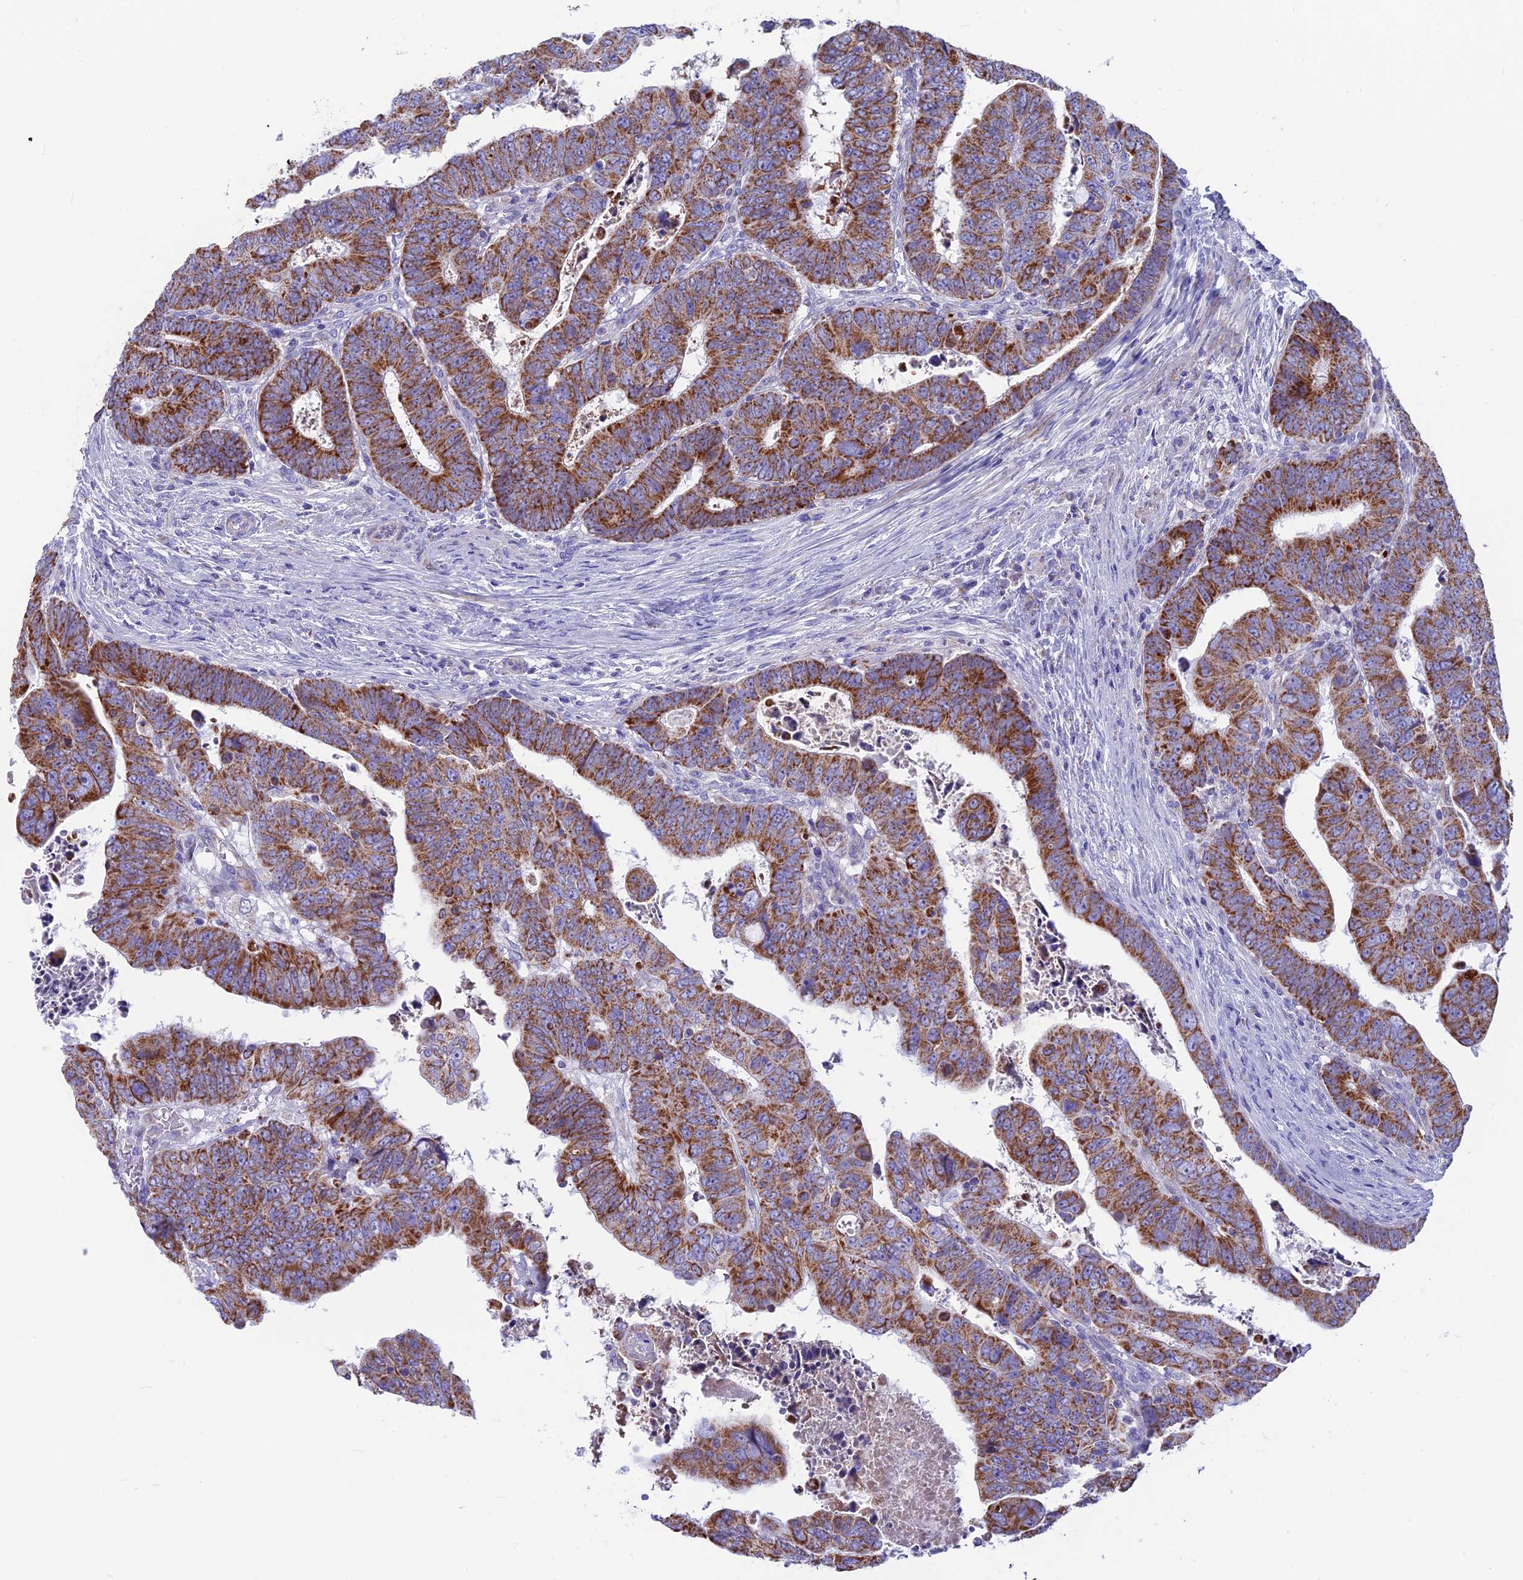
{"staining": {"intensity": "strong", "quantity": ">75%", "location": "cytoplasmic/membranous"}, "tissue": "colorectal cancer", "cell_type": "Tumor cells", "image_type": "cancer", "snomed": [{"axis": "morphology", "description": "Normal tissue, NOS"}, {"axis": "morphology", "description": "Adenocarcinoma, NOS"}, {"axis": "topography", "description": "Rectum"}], "caption": "There is high levels of strong cytoplasmic/membranous expression in tumor cells of colorectal cancer (adenocarcinoma), as demonstrated by immunohistochemical staining (brown color).", "gene": "CS", "patient": {"sex": "female", "age": 65}}